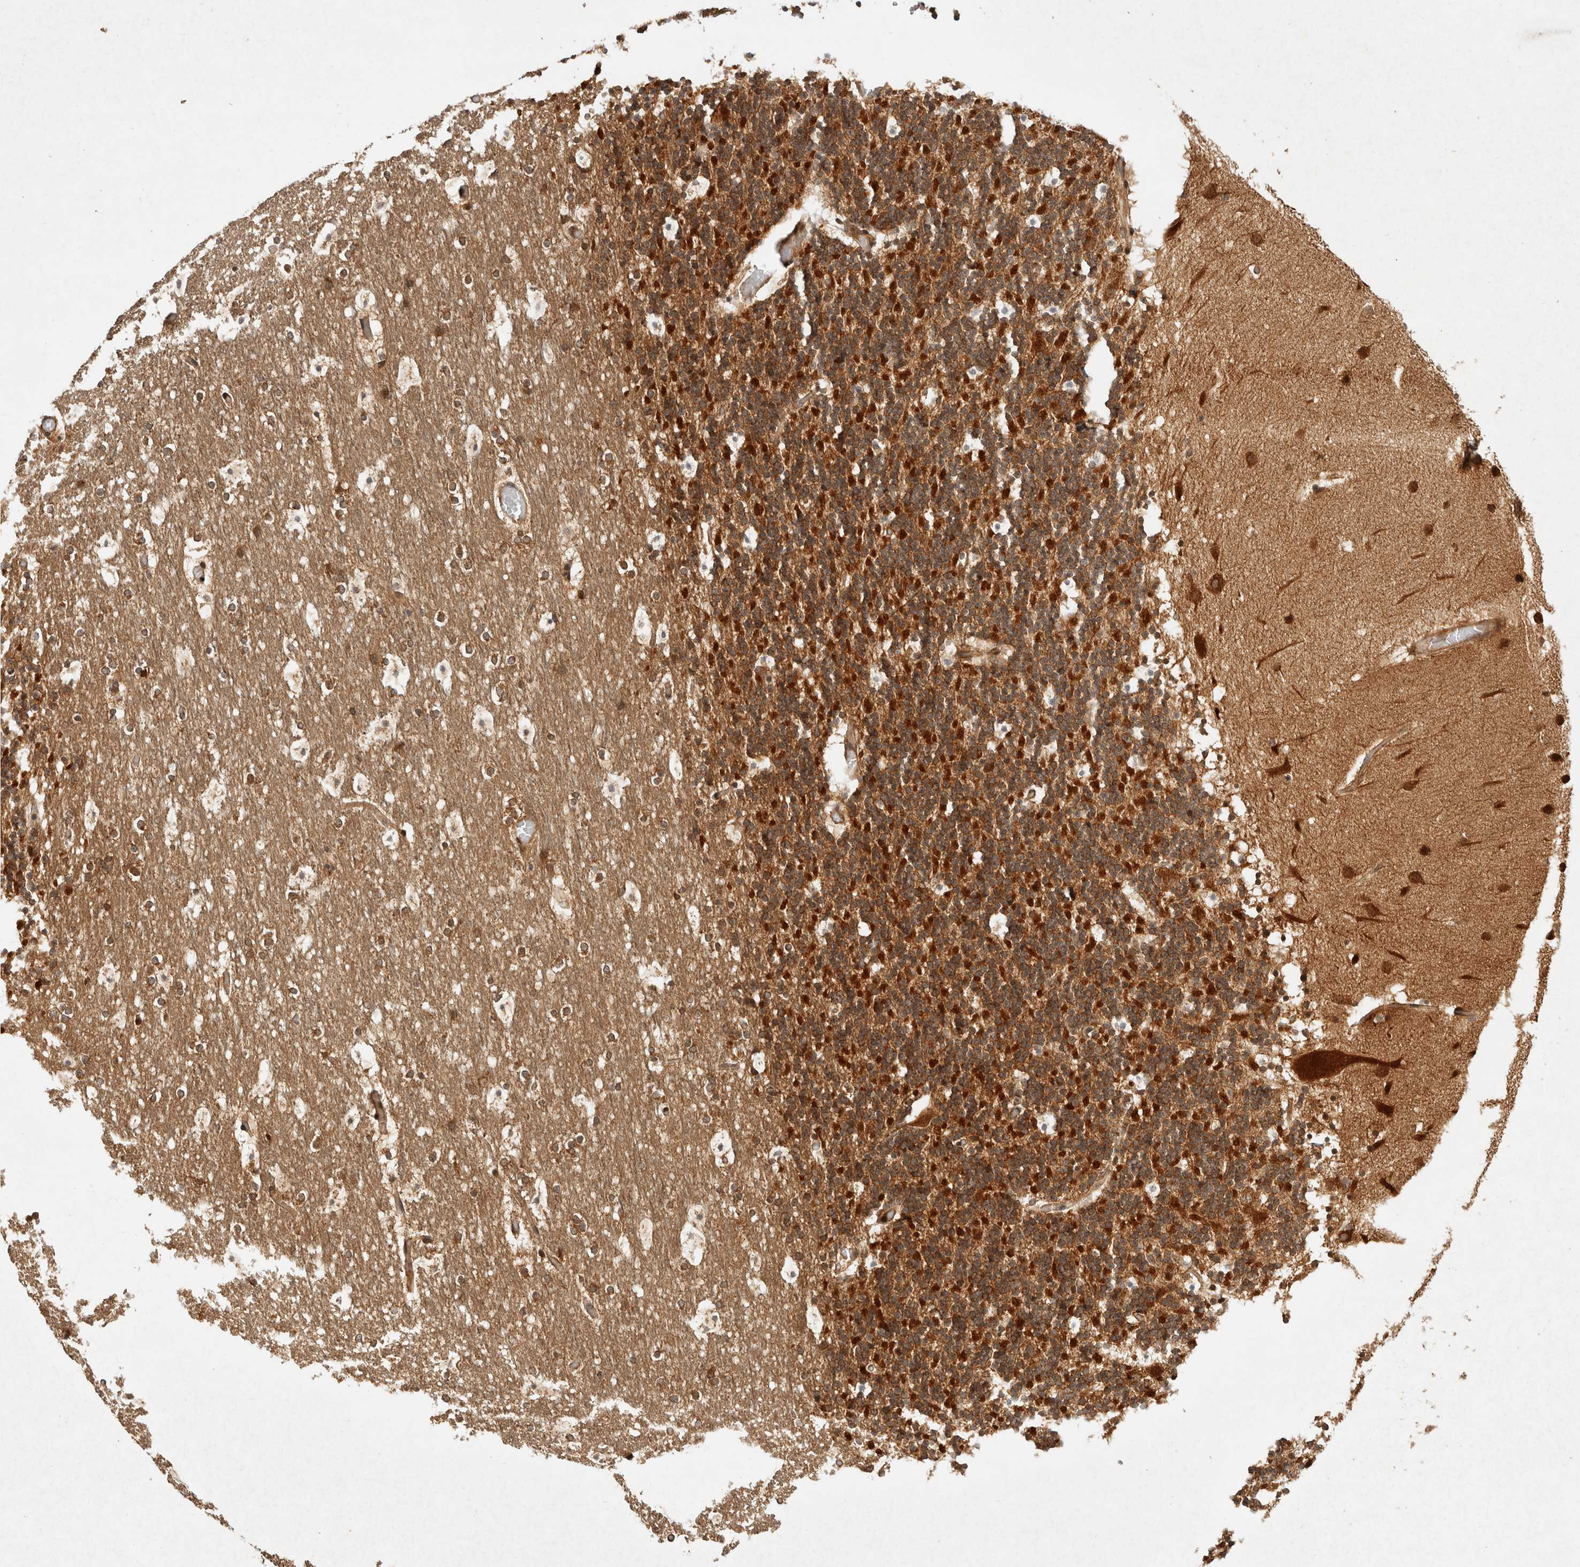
{"staining": {"intensity": "strong", "quantity": ">75%", "location": "cytoplasmic/membranous"}, "tissue": "cerebellum", "cell_type": "Cells in granular layer", "image_type": "normal", "snomed": [{"axis": "morphology", "description": "Normal tissue, NOS"}, {"axis": "topography", "description": "Cerebellum"}], "caption": "Strong cytoplasmic/membranous protein expression is present in about >75% of cells in granular layer in cerebellum.", "gene": "CAMSAP2", "patient": {"sex": "male", "age": 57}}